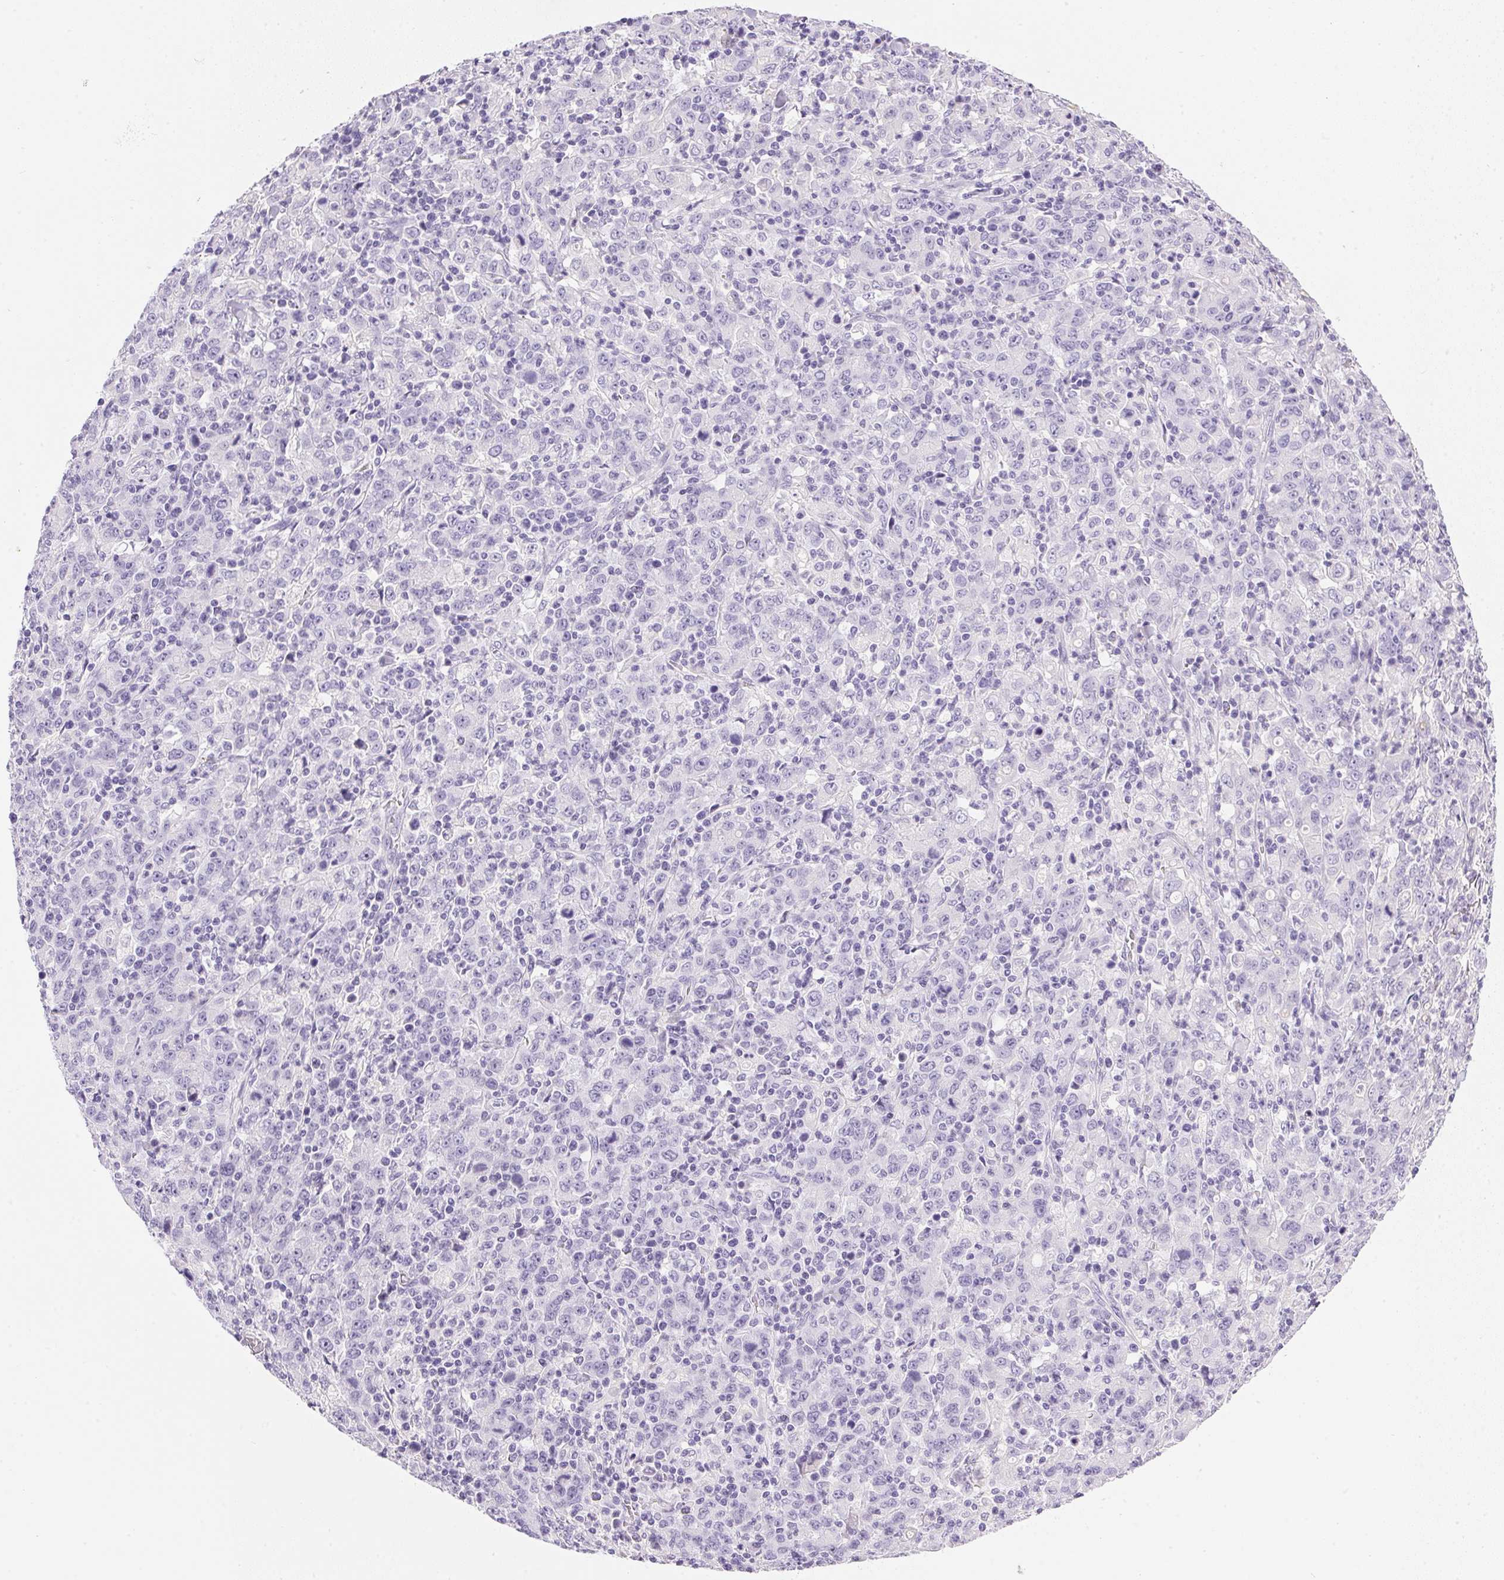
{"staining": {"intensity": "negative", "quantity": "none", "location": "none"}, "tissue": "stomach cancer", "cell_type": "Tumor cells", "image_type": "cancer", "snomed": [{"axis": "morphology", "description": "Adenocarcinoma, NOS"}, {"axis": "topography", "description": "Stomach, upper"}], "caption": "IHC histopathology image of neoplastic tissue: stomach cancer stained with DAB displays no significant protein expression in tumor cells.", "gene": "ATP6V0A4", "patient": {"sex": "male", "age": 69}}